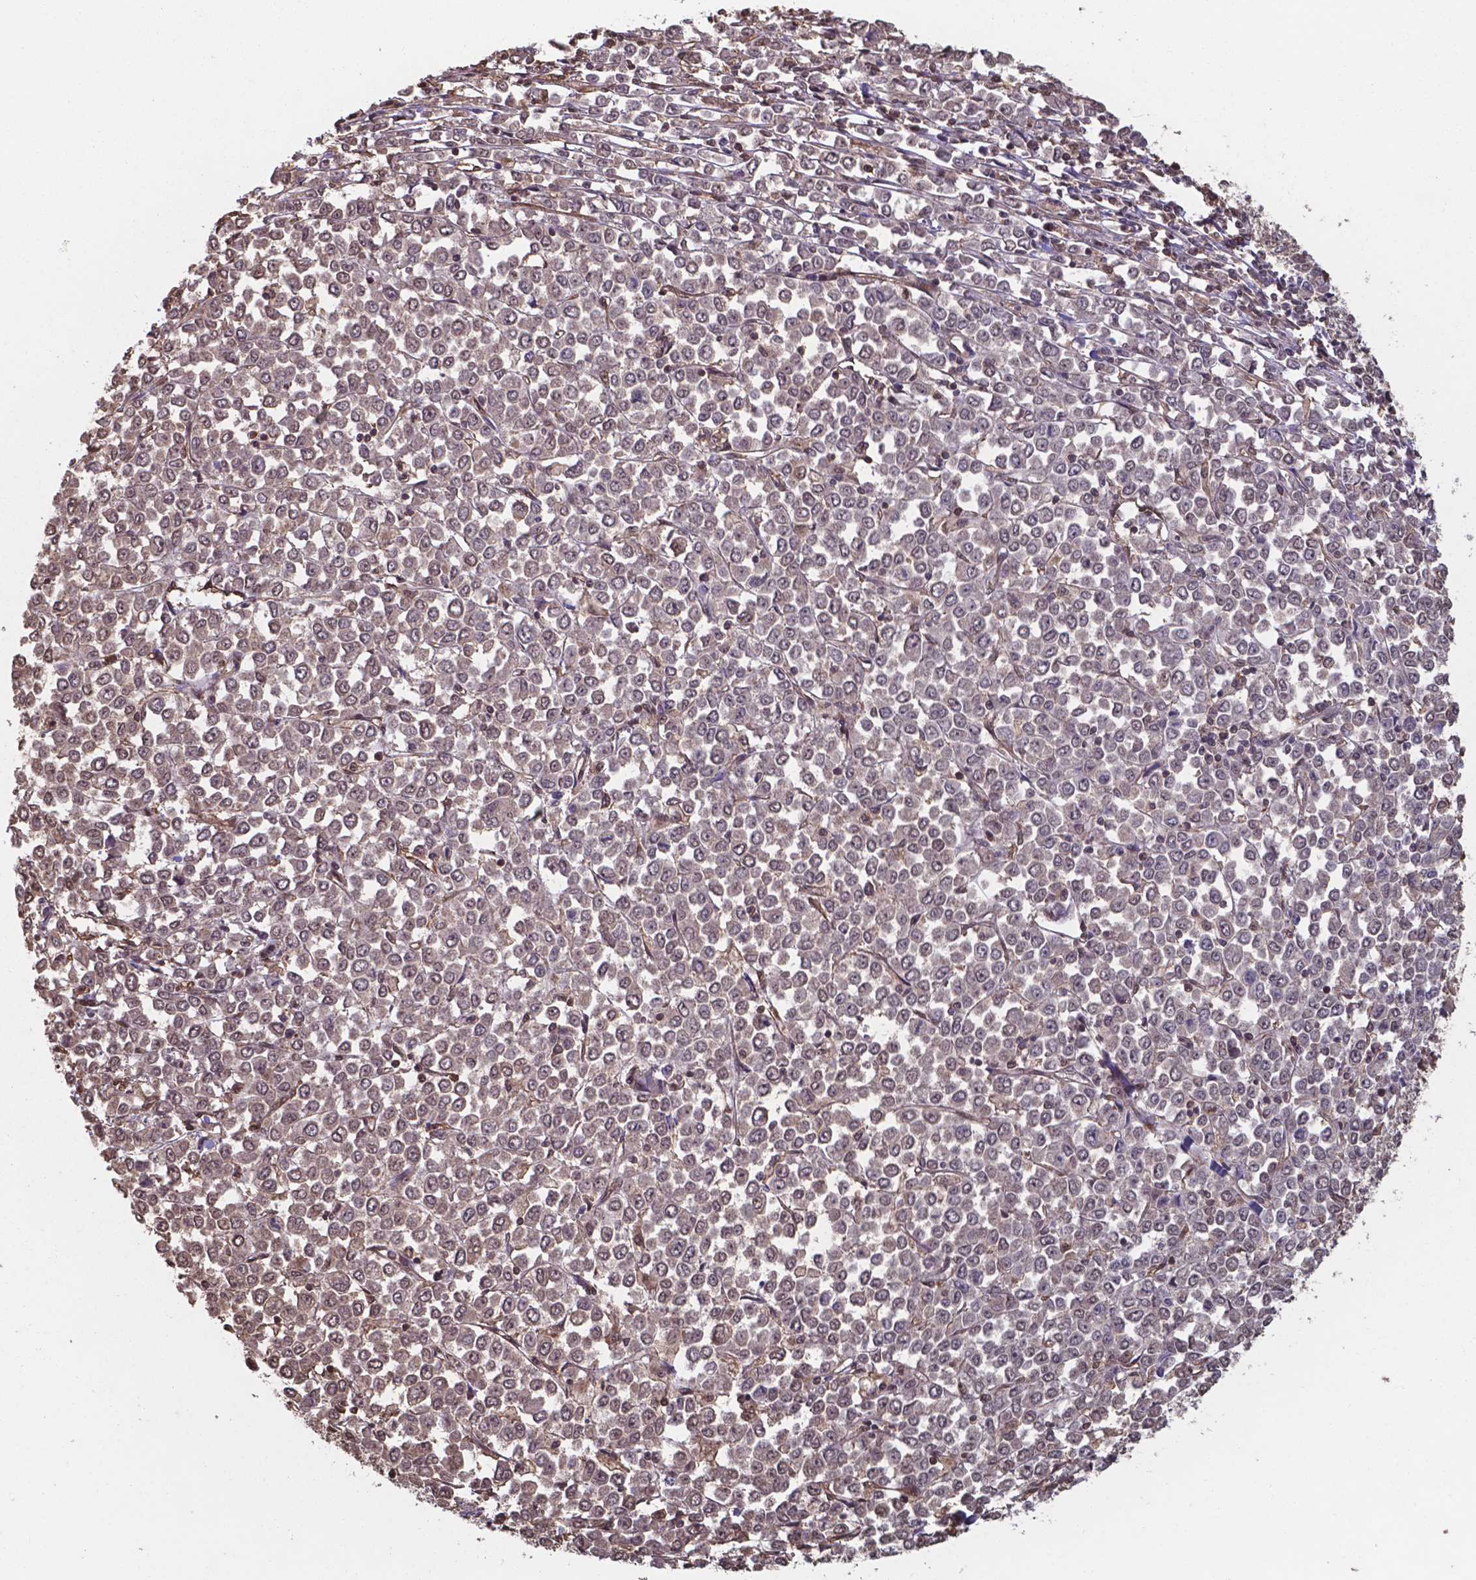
{"staining": {"intensity": "moderate", "quantity": ">75%", "location": "cytoplasmic/membranous,nuclear"}, "tissue": "stomach cancer", "cell_type": "Tumor cells", "image_type": "cancer", "snomed": [{"axis": "morphology", "description": "Adenocarcinoma, NOS"}, {"axis": "topography", "description": "Stomach, upper"}], "caption": "Stomach cancer (adenocarcinoma) tissue displays moderate cytoplasmic/membranous and nuclear expression in approximately >75% of tumor cells", "gene": "CHP2", "patient": {"sex": "male", "age": 70}}